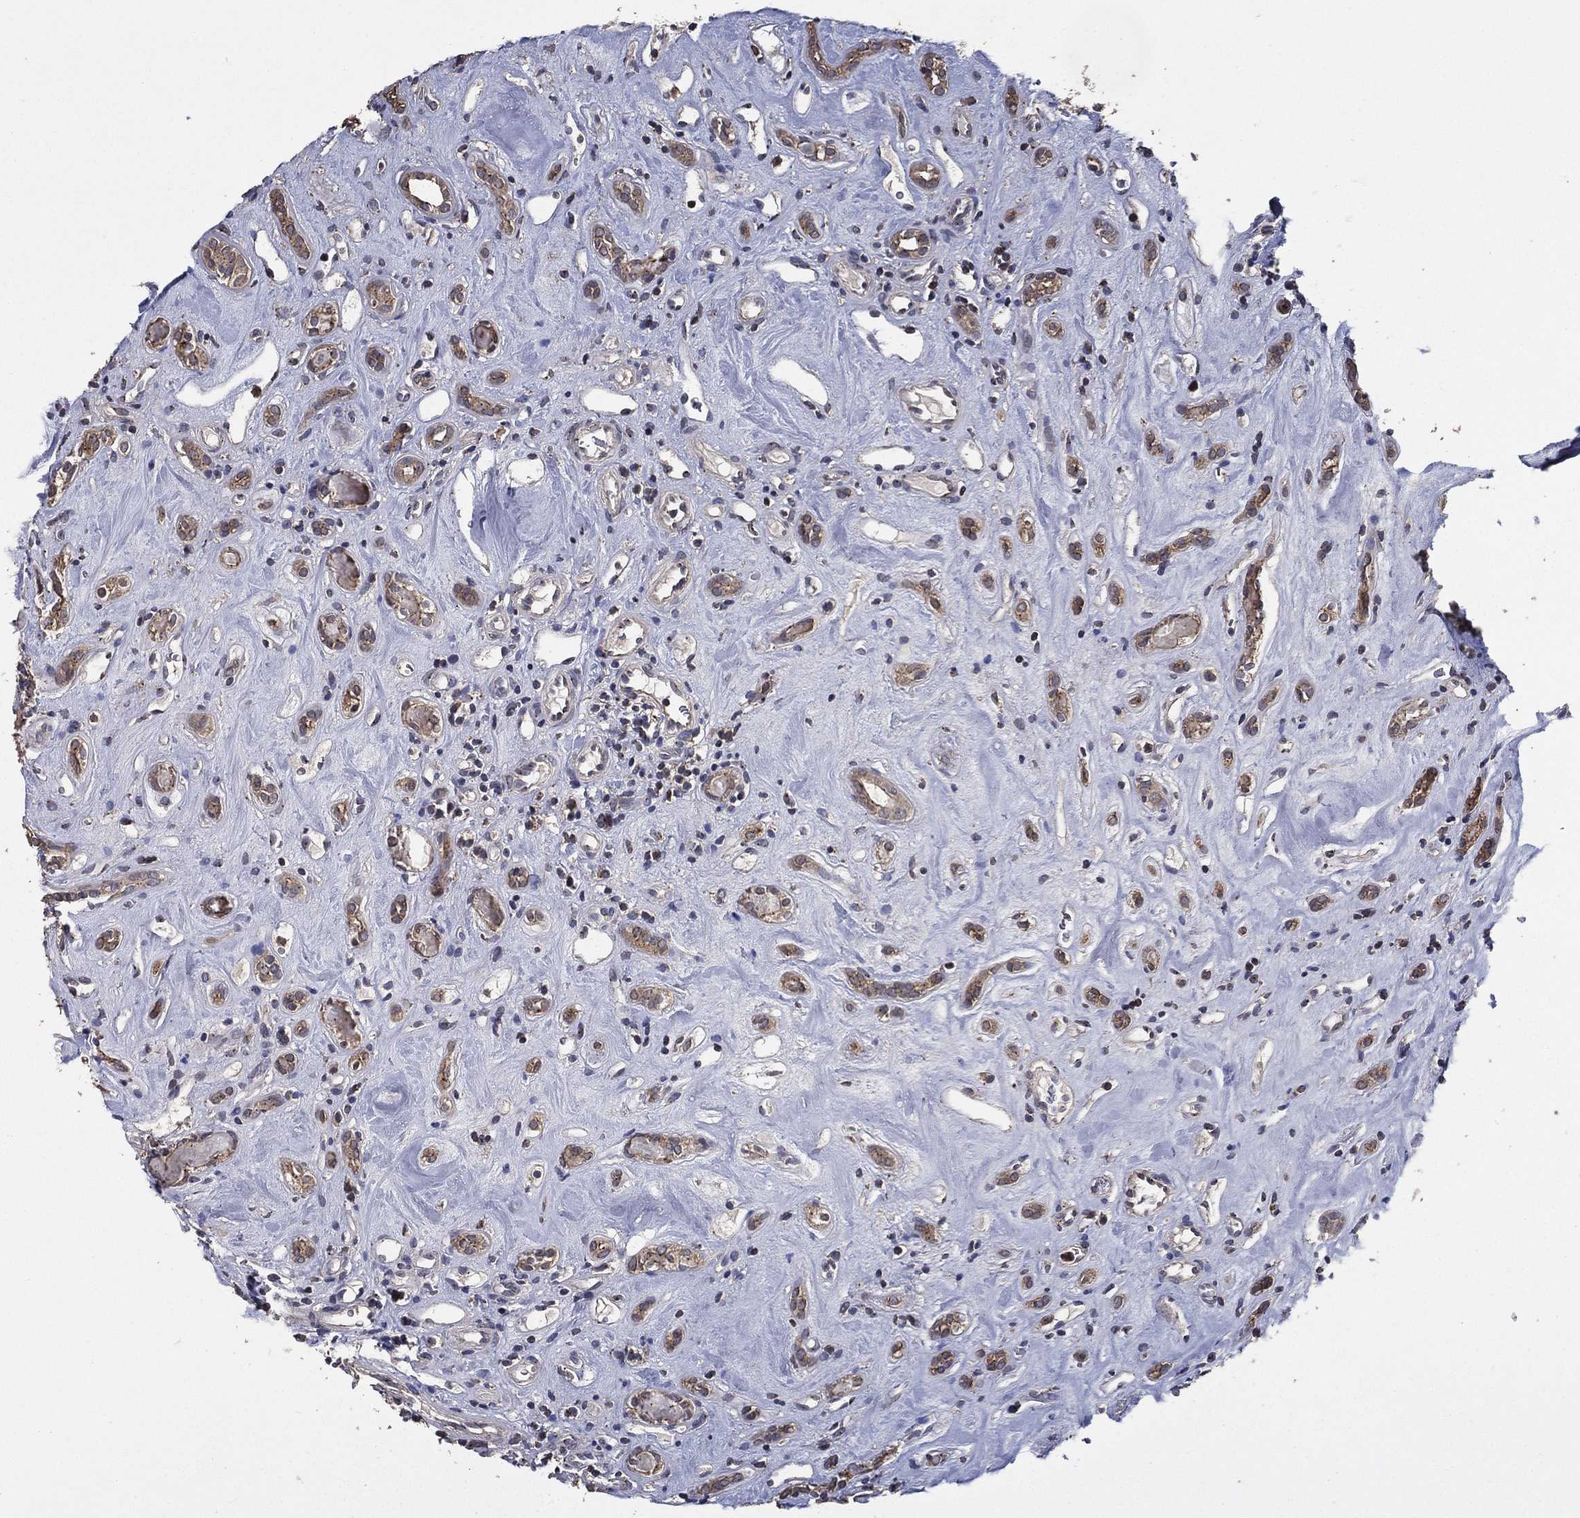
{"staining": {"intensity": "moderate", "quantity": ">75%", "location": "cytoplasmic/membranous"}, "tissue": "renal cancer", "cell_type": "Tumor cells", "image_type": "cancer", "snomed": [{"axis": "morphology", "description": "Adenocarcinoma, NOS"}, {"axis": "topography", "description": "Kidney"}], "caption": "An image of human renal cancer stained for a protein displays moderate cytoplasmic/membranous brown staining in tumor cells.", "gene": "PCNT", "patient": {"sex": "female", "age": 89}}